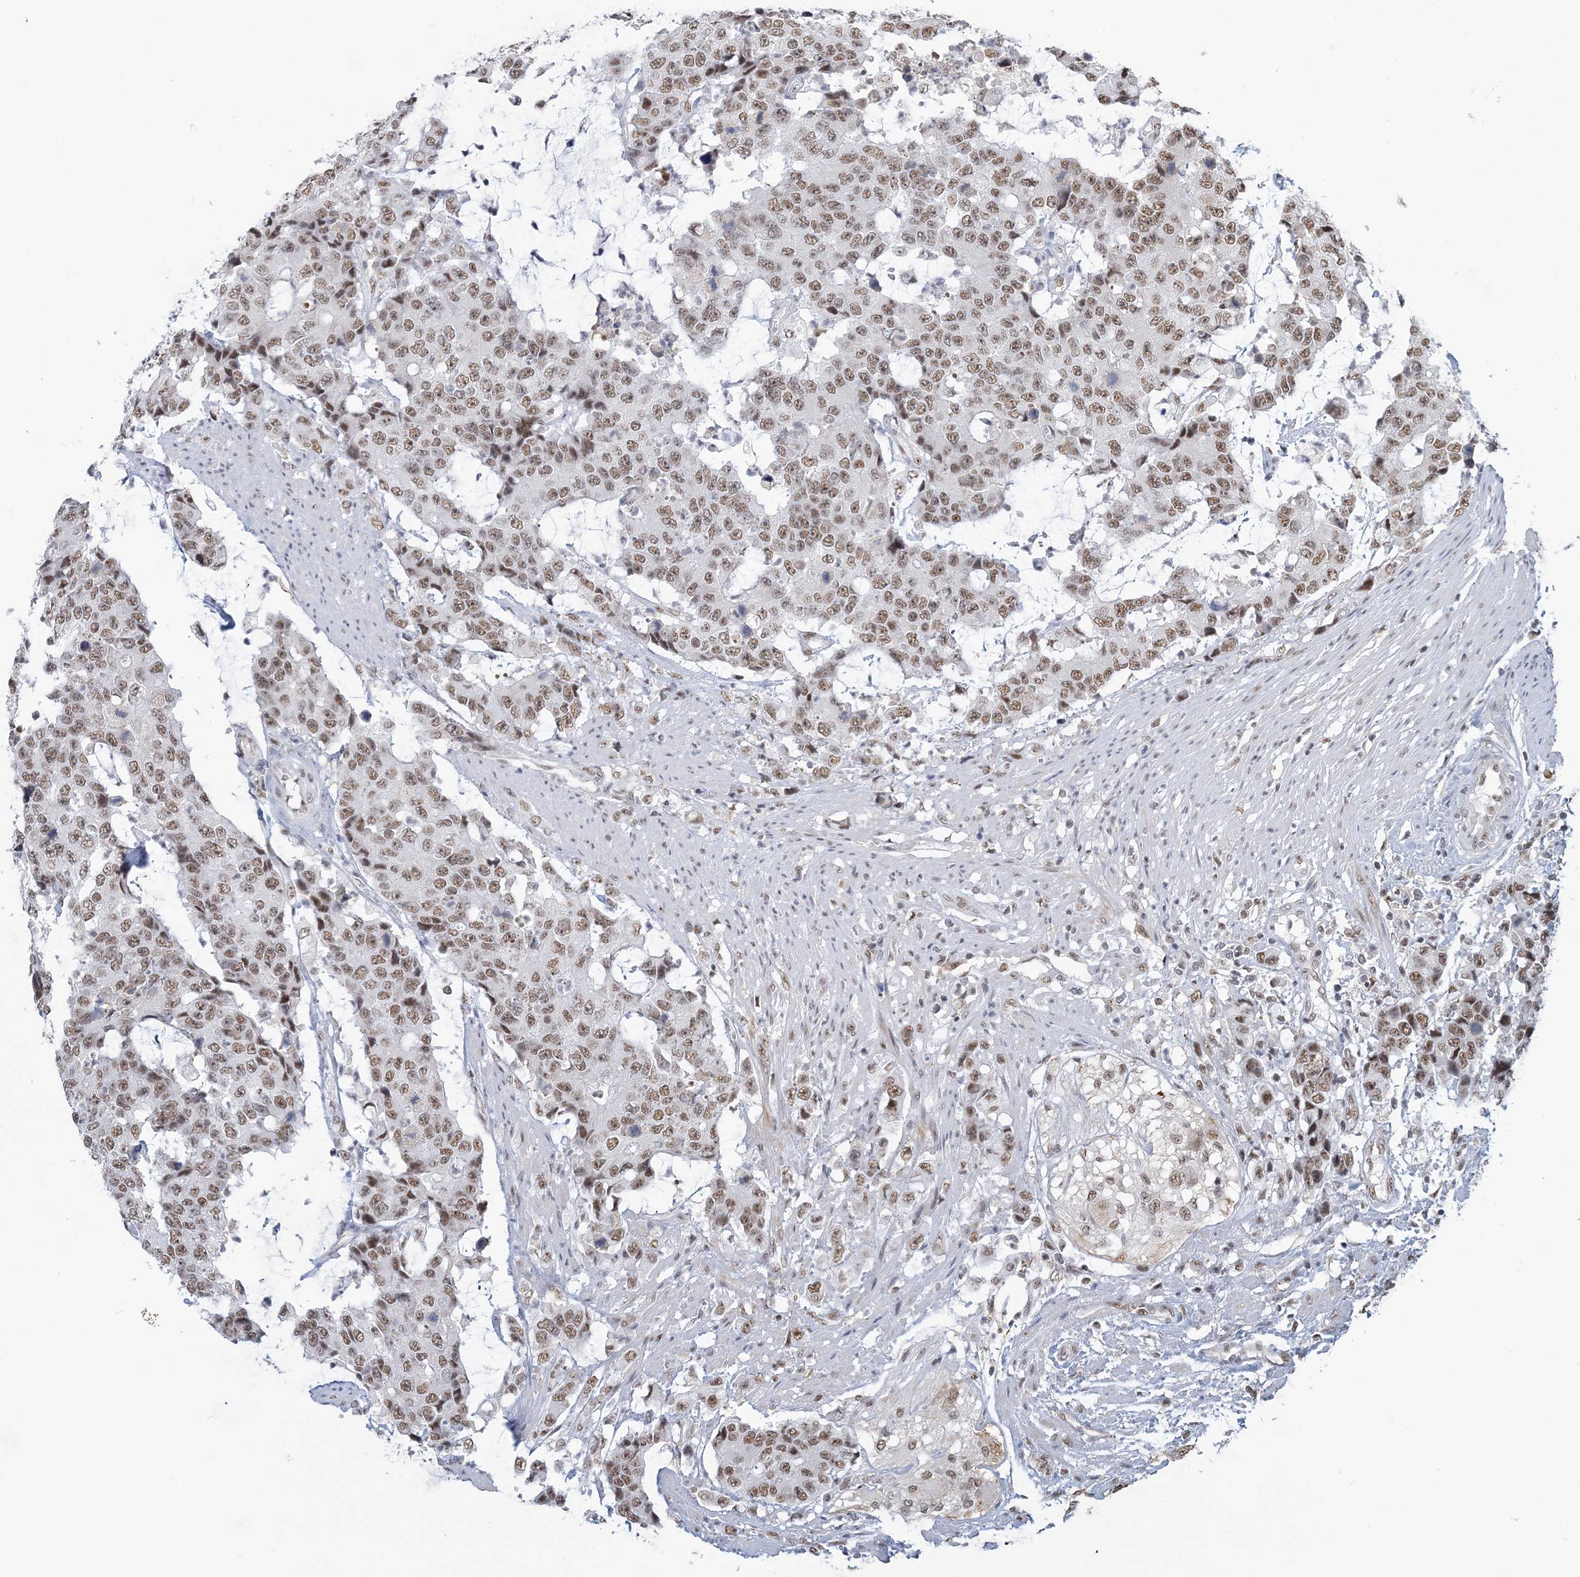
{"staining": {"intensity": "moderate", "quantity": ">75%", "location": "nuclear"}, "tissue": "colorectal cancer", "cell_type": "Tumor cells", "image_type": "cancer", "snomed": [{"axis": "morphology", "description": "Adenocarcinoma, NOS"}, {"axis": "topography", "description": "Colon"}], "caption": "Colorectal cancer was stained to show a protein in brown. There is medium levels of moderate nuclear staining in about >75% of tumor cells.", "gene": "PLRG1", "patient": {"sex": "female", "age": 86}}